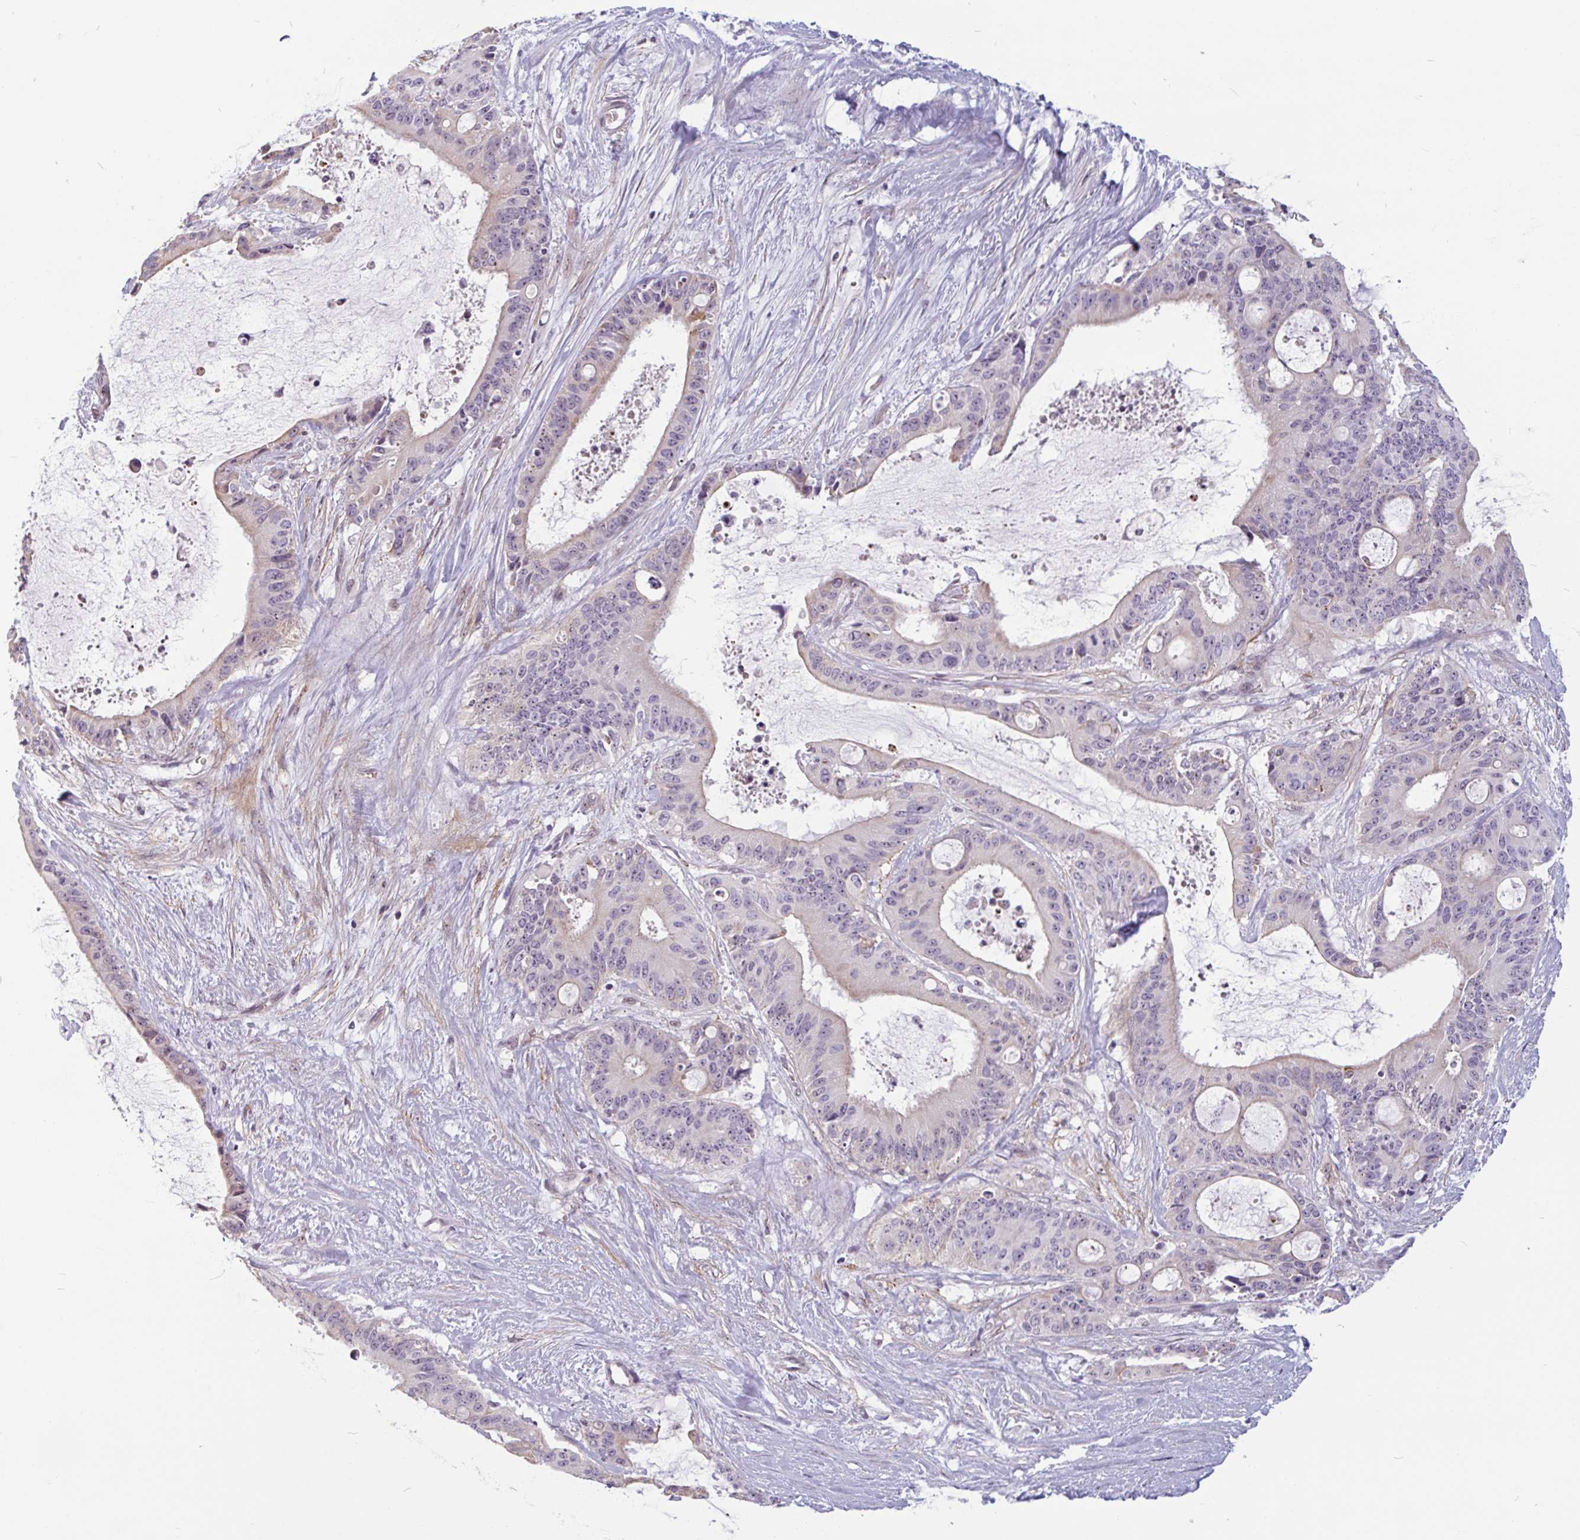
{"staining": {"intensity": "negative", "quantity": "none", "location": "none"}, "tissue": "liver cancer", "cell_type": "Tumor cells", "image_type": "cancer", "snomed": [{"axis": "morphology", "description": "Normal tissue, NOS"}, {"axis": "morphology", "description": "Cholangiocarcinoma"}, {"axis": "topography", "description": "Liver"}, {"axis": "topography", "description": "Peripheral nerve tissue"}], "caption": "Image shows no significant protein staining in tumor cells of cholangiocarcinoma (liver). (DAB (3,3'-diaminobenzidine) immunohistochemistry with hematoxylin counter stain).", "gene": "TMEM119", "patient": {"sex": "female", "age": 73}}